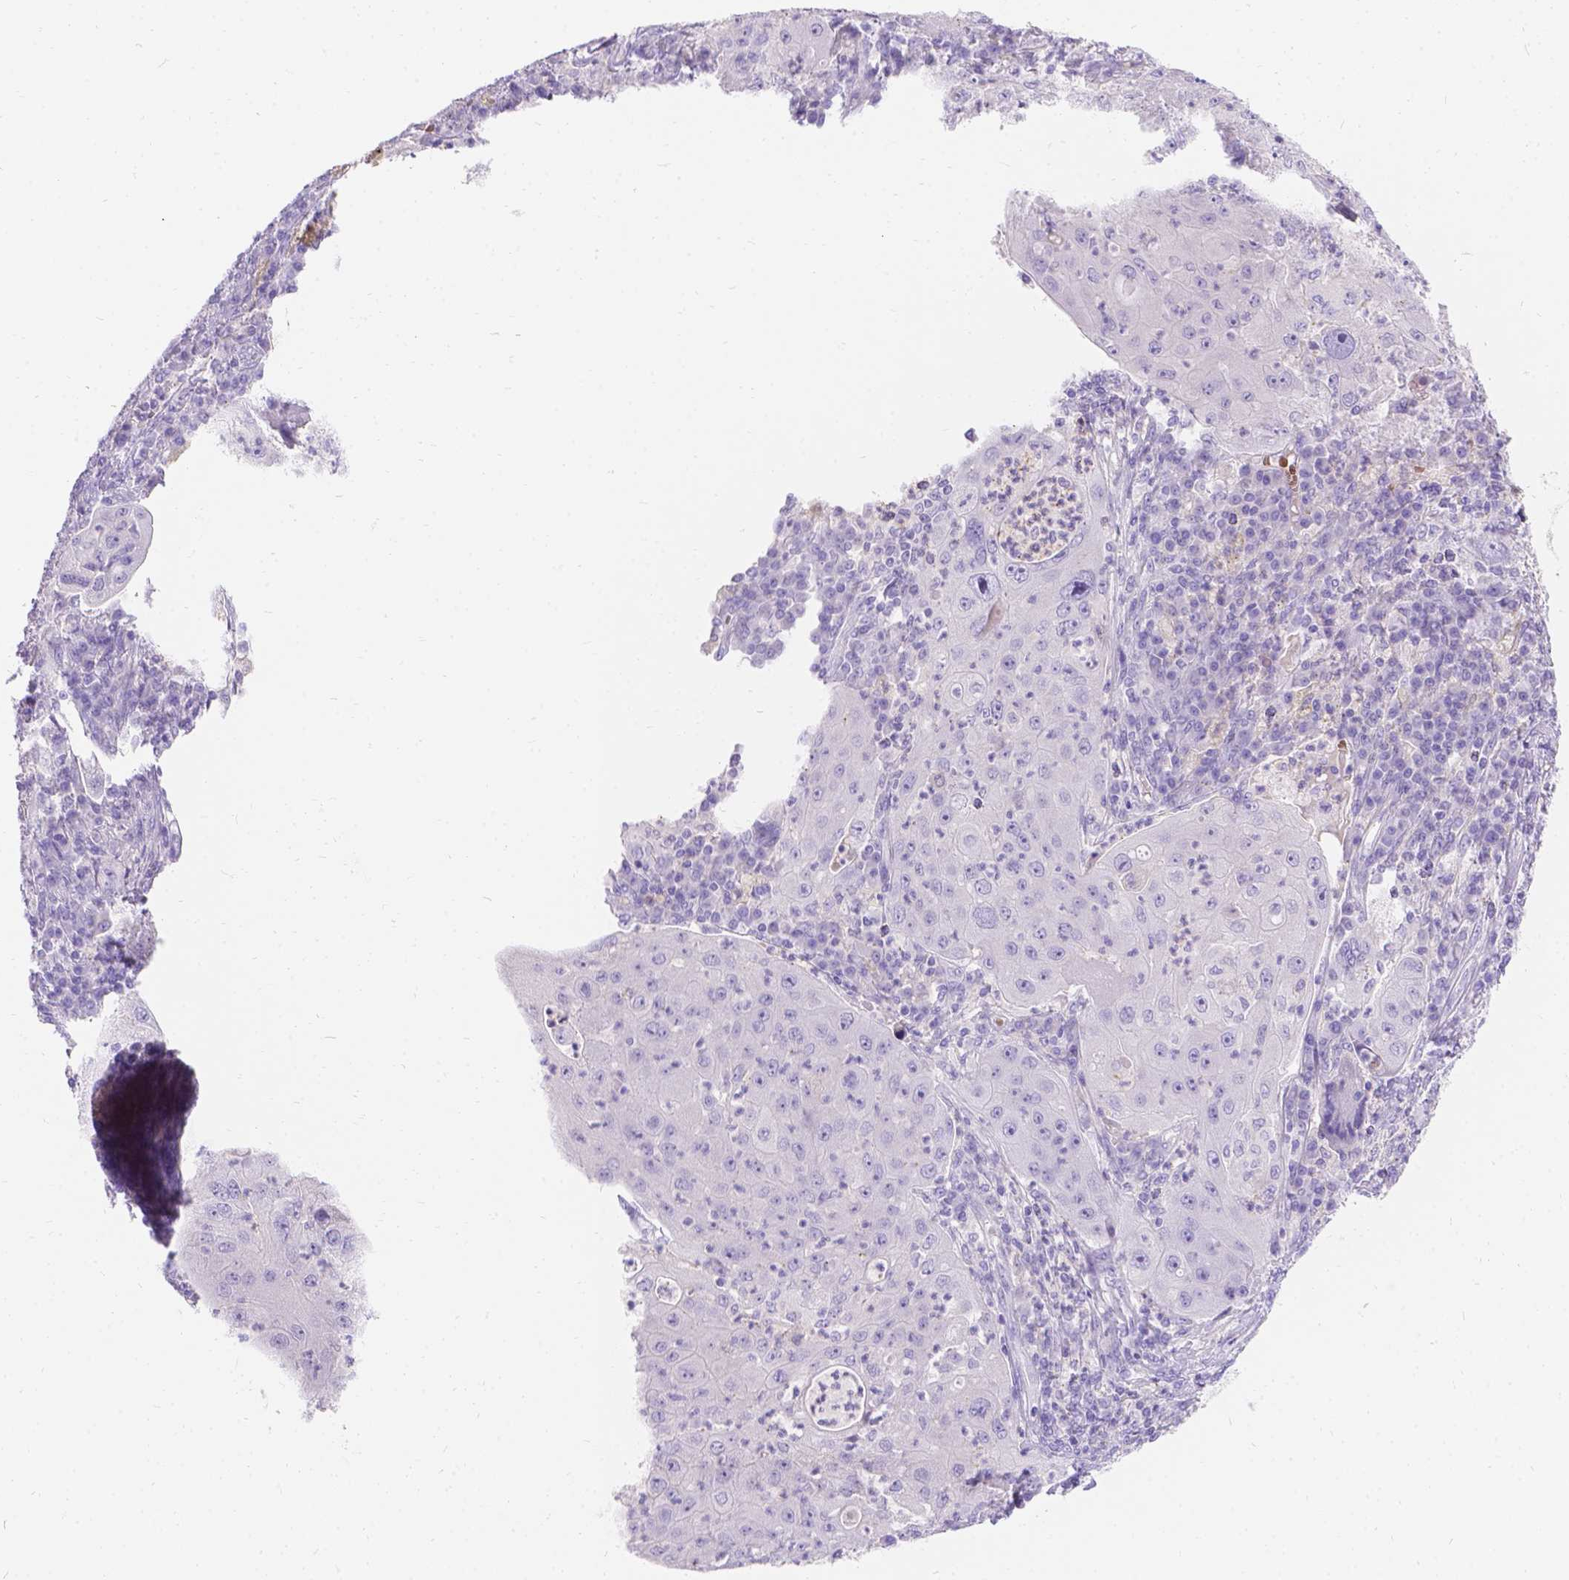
{"staining": {"intensity": "negative", "quantity": "none", "location": "none"}, "tissue": "lung cancer", "cell_type": "Tumor cells", "image_type": "cancer", "snomed": [{"axis": "morphology", "description": "Squamous cell carcinoma, NOS"}, {"axis": "topography", "description": "Lung"}], "caption": "High power microscopy micrograph of an immunohistochemistry (IHC) histopathology image of lung squamous cell carcinoma, revealing no significant expression in tumor cells.", "gene": "GNRHR", "patient": {"sex": "female", "age": 59}}